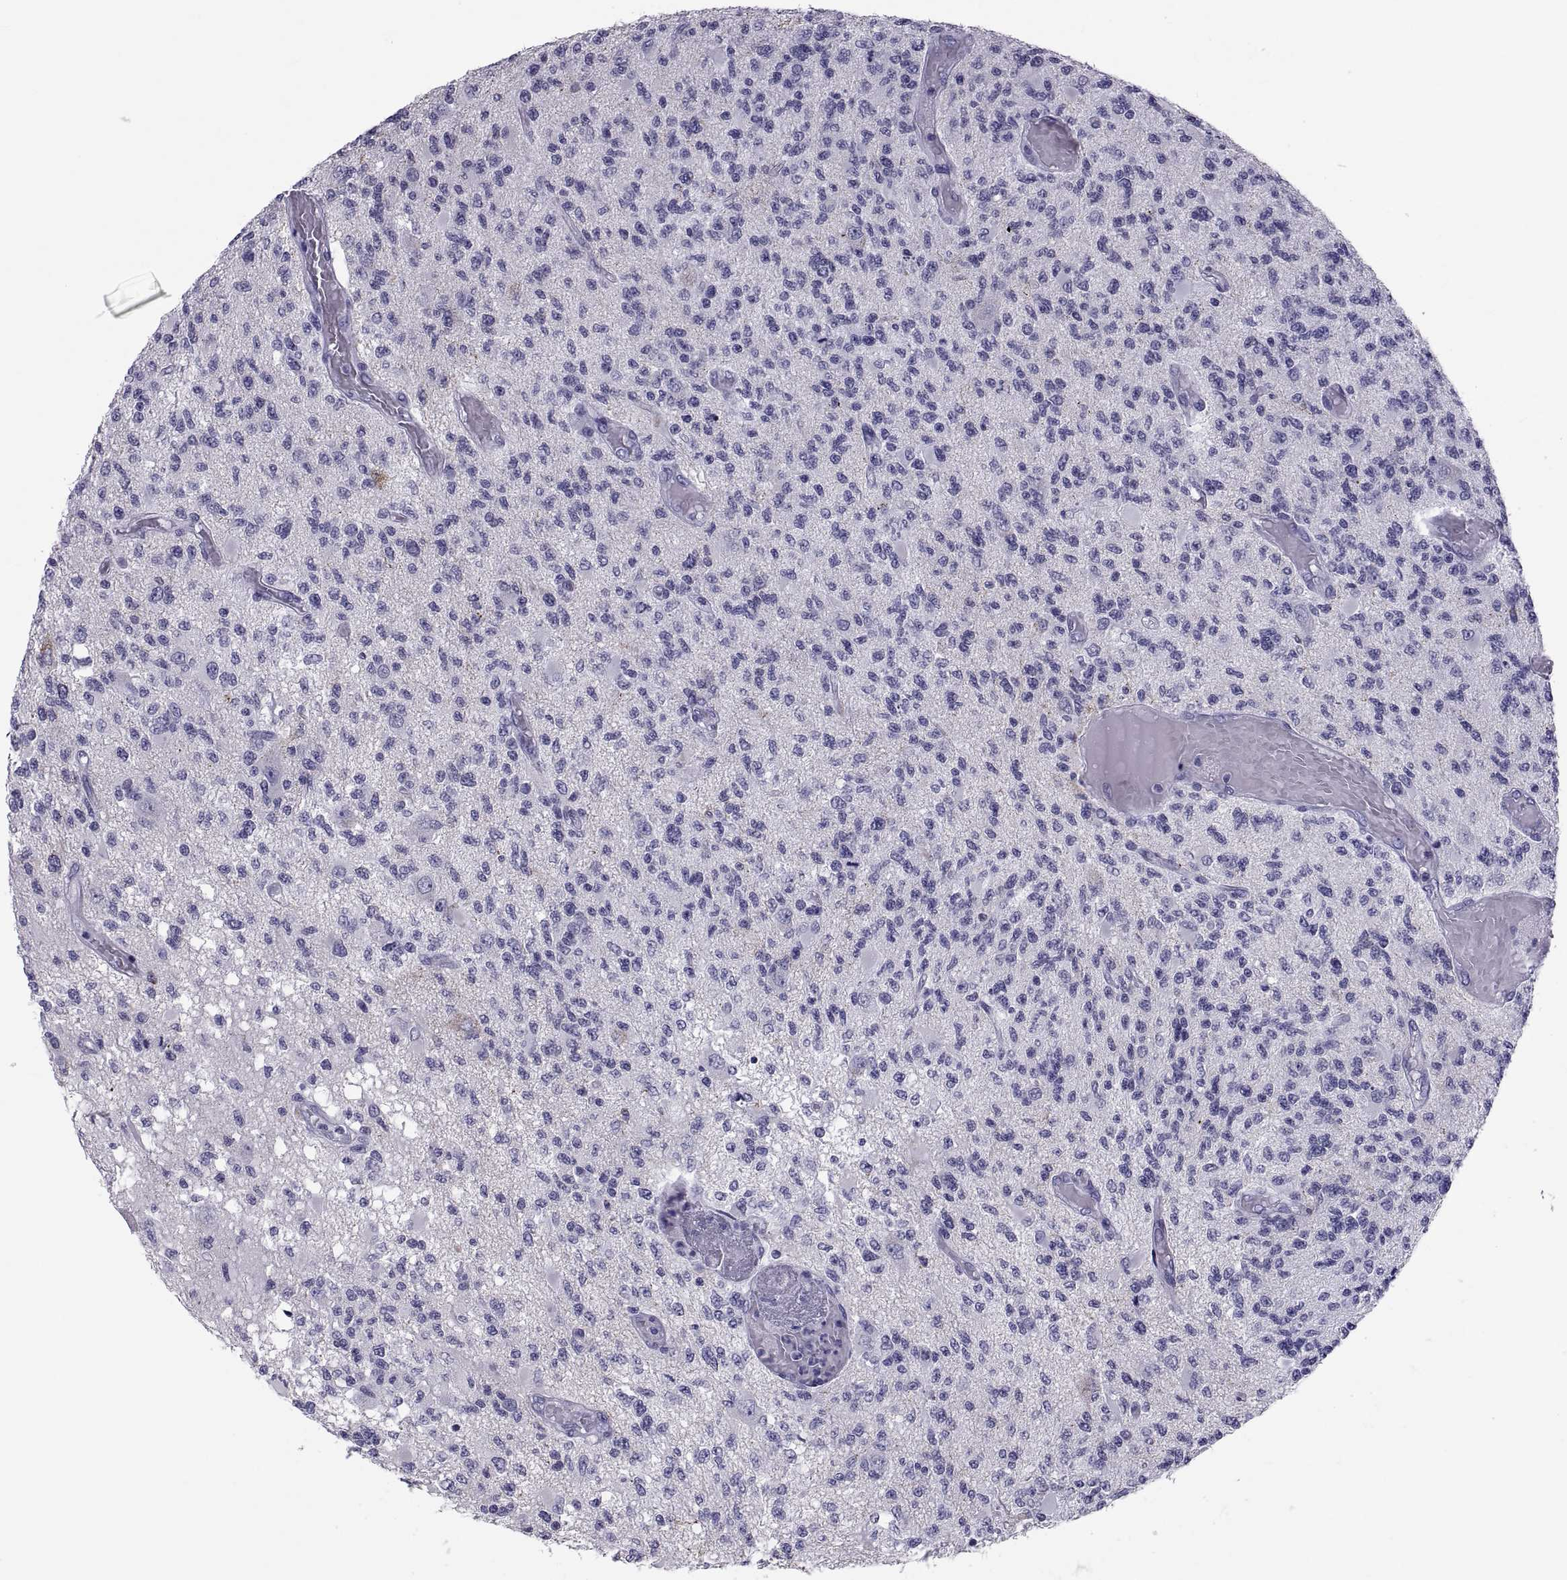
{"staining": {"intensity": "negative", "quantity": "none", "location": "none"}, "tissue": "glioma", "cell_type": "Tumor cells", "image_type": "cancer", "snomed": [{"axis": "morphology", "description": "Glioma, malignant, High grade"}, {"axis": "topography", "description": "Brain"}], "caption": "DAB immunohistochemical staining of human high-grade glioma (malignant) demonstrates no significant expression in tumor cells.", "gene": "DEFB129", "patient": {"sex": "female", "age": 63}}